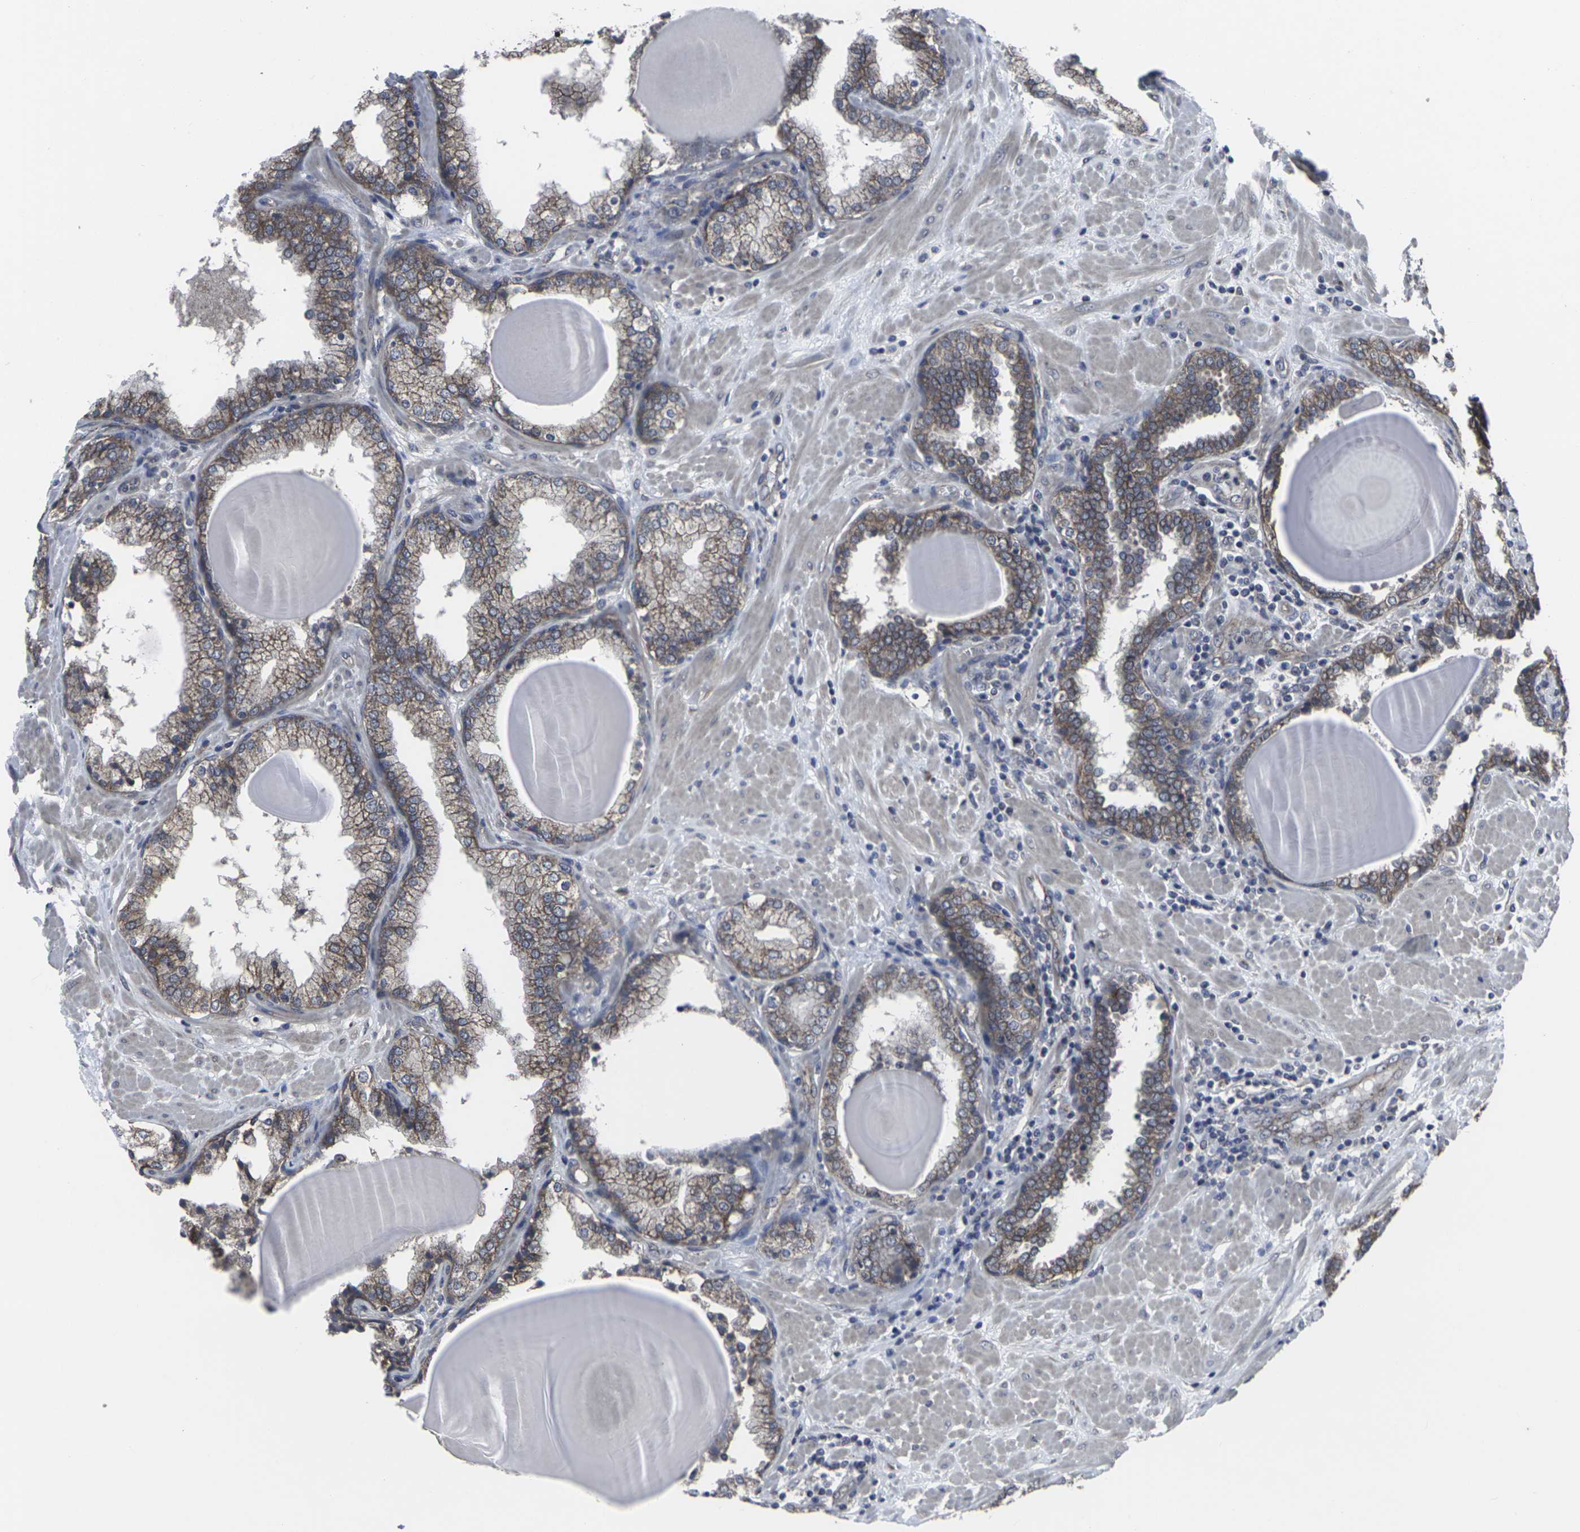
{"staining": {"intensity": "moderate", "quantity": ">75%", "location": "cytoplasmic/membranous"}, "tissue": "prostate", "cell_type": "Glandular cells", "image_type": "normal", "snomed": [{"axis": "morphology", "description": "Normal tissue, NOS"}, {"axis": "topography", "description": "Prostate"}], "caption": "A brown stain highlights moderate cytoplasmic/membranous positivity of a protein in glandular cells of benign prostate.", "gene": "MAPKAPK2", "patient": {"sex": "male", "age": 51}}